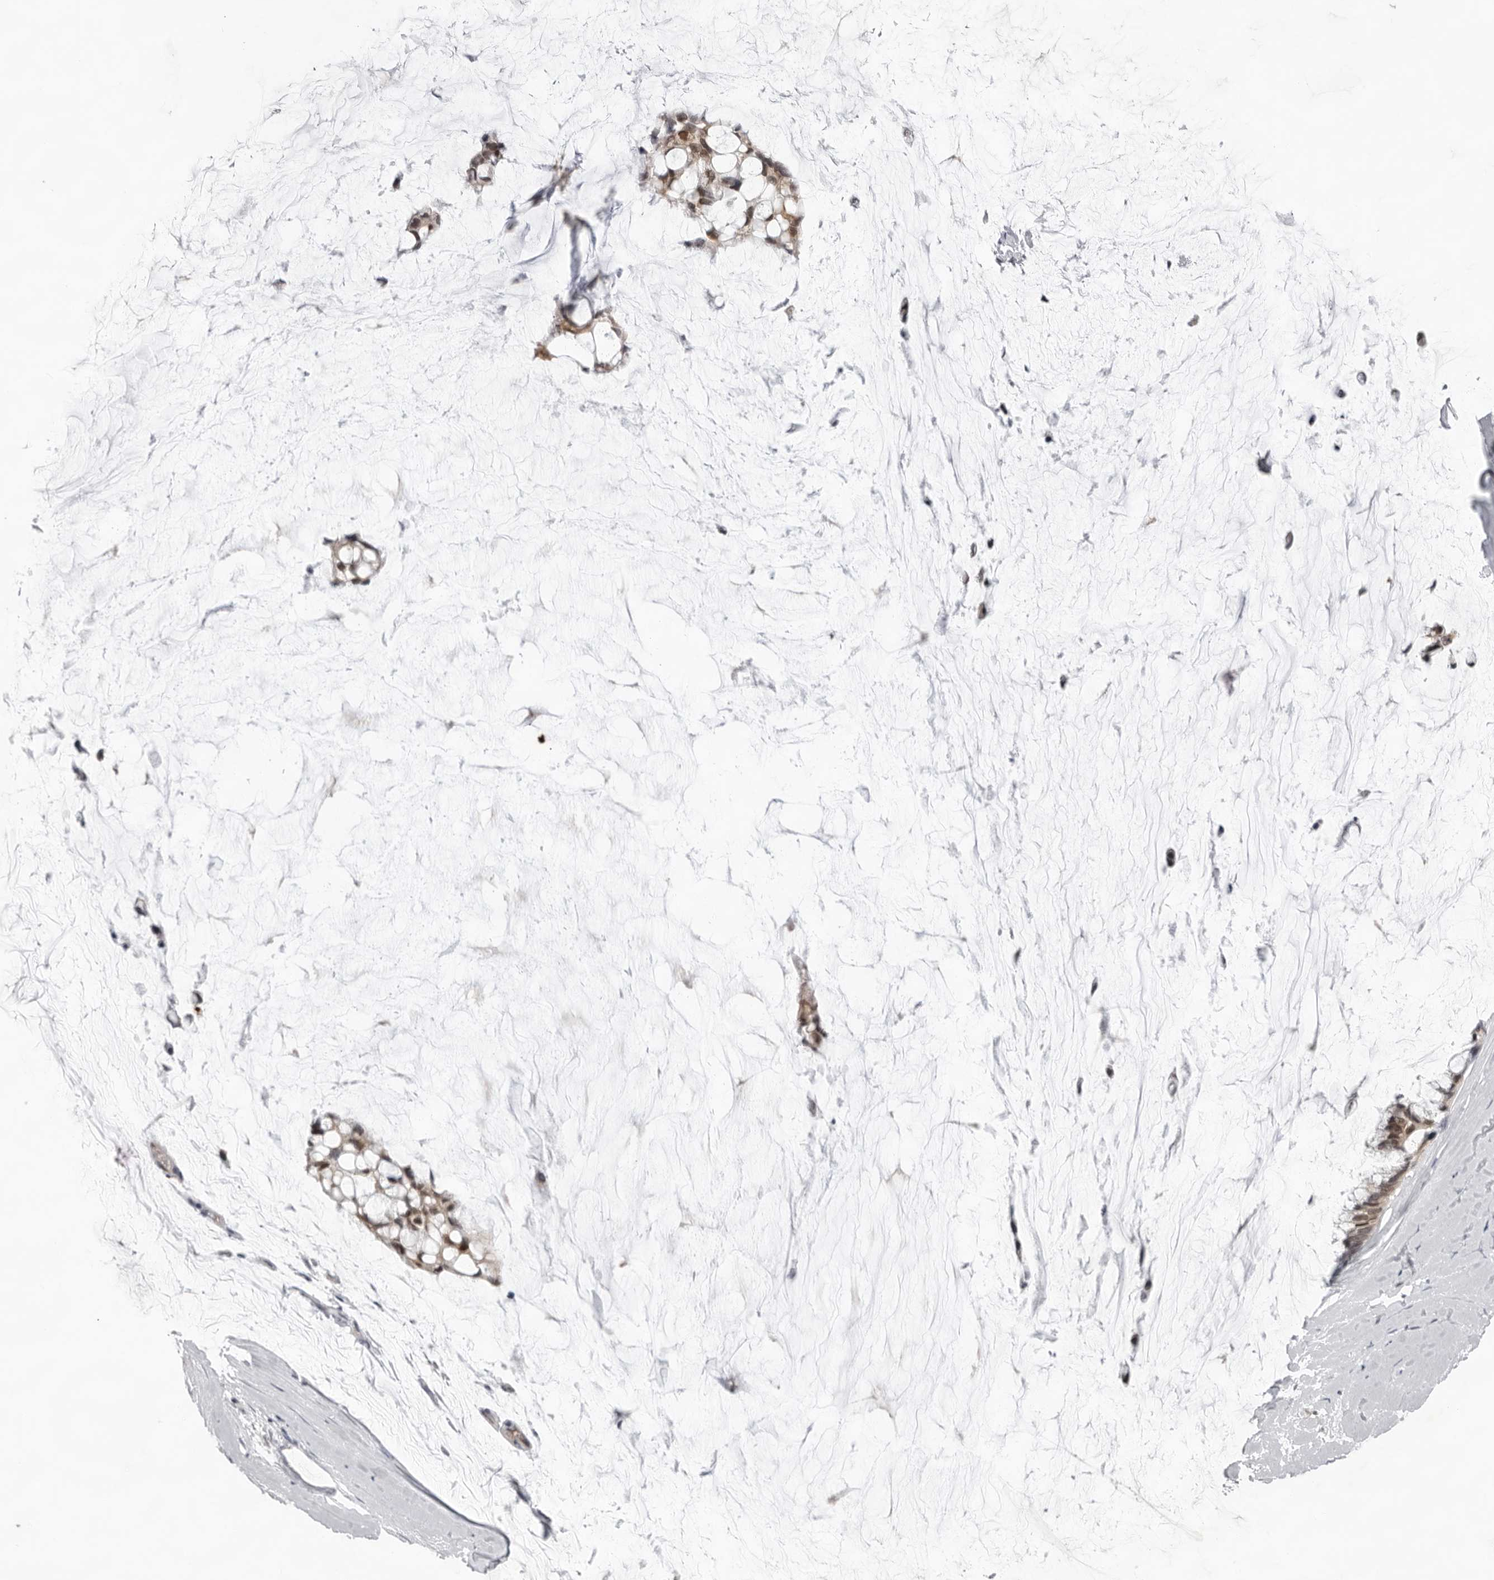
{"staining": {"intensity": "moderate", "quantity": ">75%", "location": "cytoplasmic/membranous,nuclear"}, "tissue": "ovarian cancer", "cell_type": "Tumor cells", "image_type": "cancer", "snomed": [{"axis": "morphology", "description": "Cystadenocarcinoma, mucinous, NOS"}, {"axis": "topography", "description": "Ovary"}], "caption": "A micrograph of ovarian mucinous cystadenocarcinoma stained for a protein demonstrates moderate cytoplasmic/membranous and nuclear brown staining in tumor cells.", "gene": "CASP7", "patient": {"sex": "female", "age": 39}}